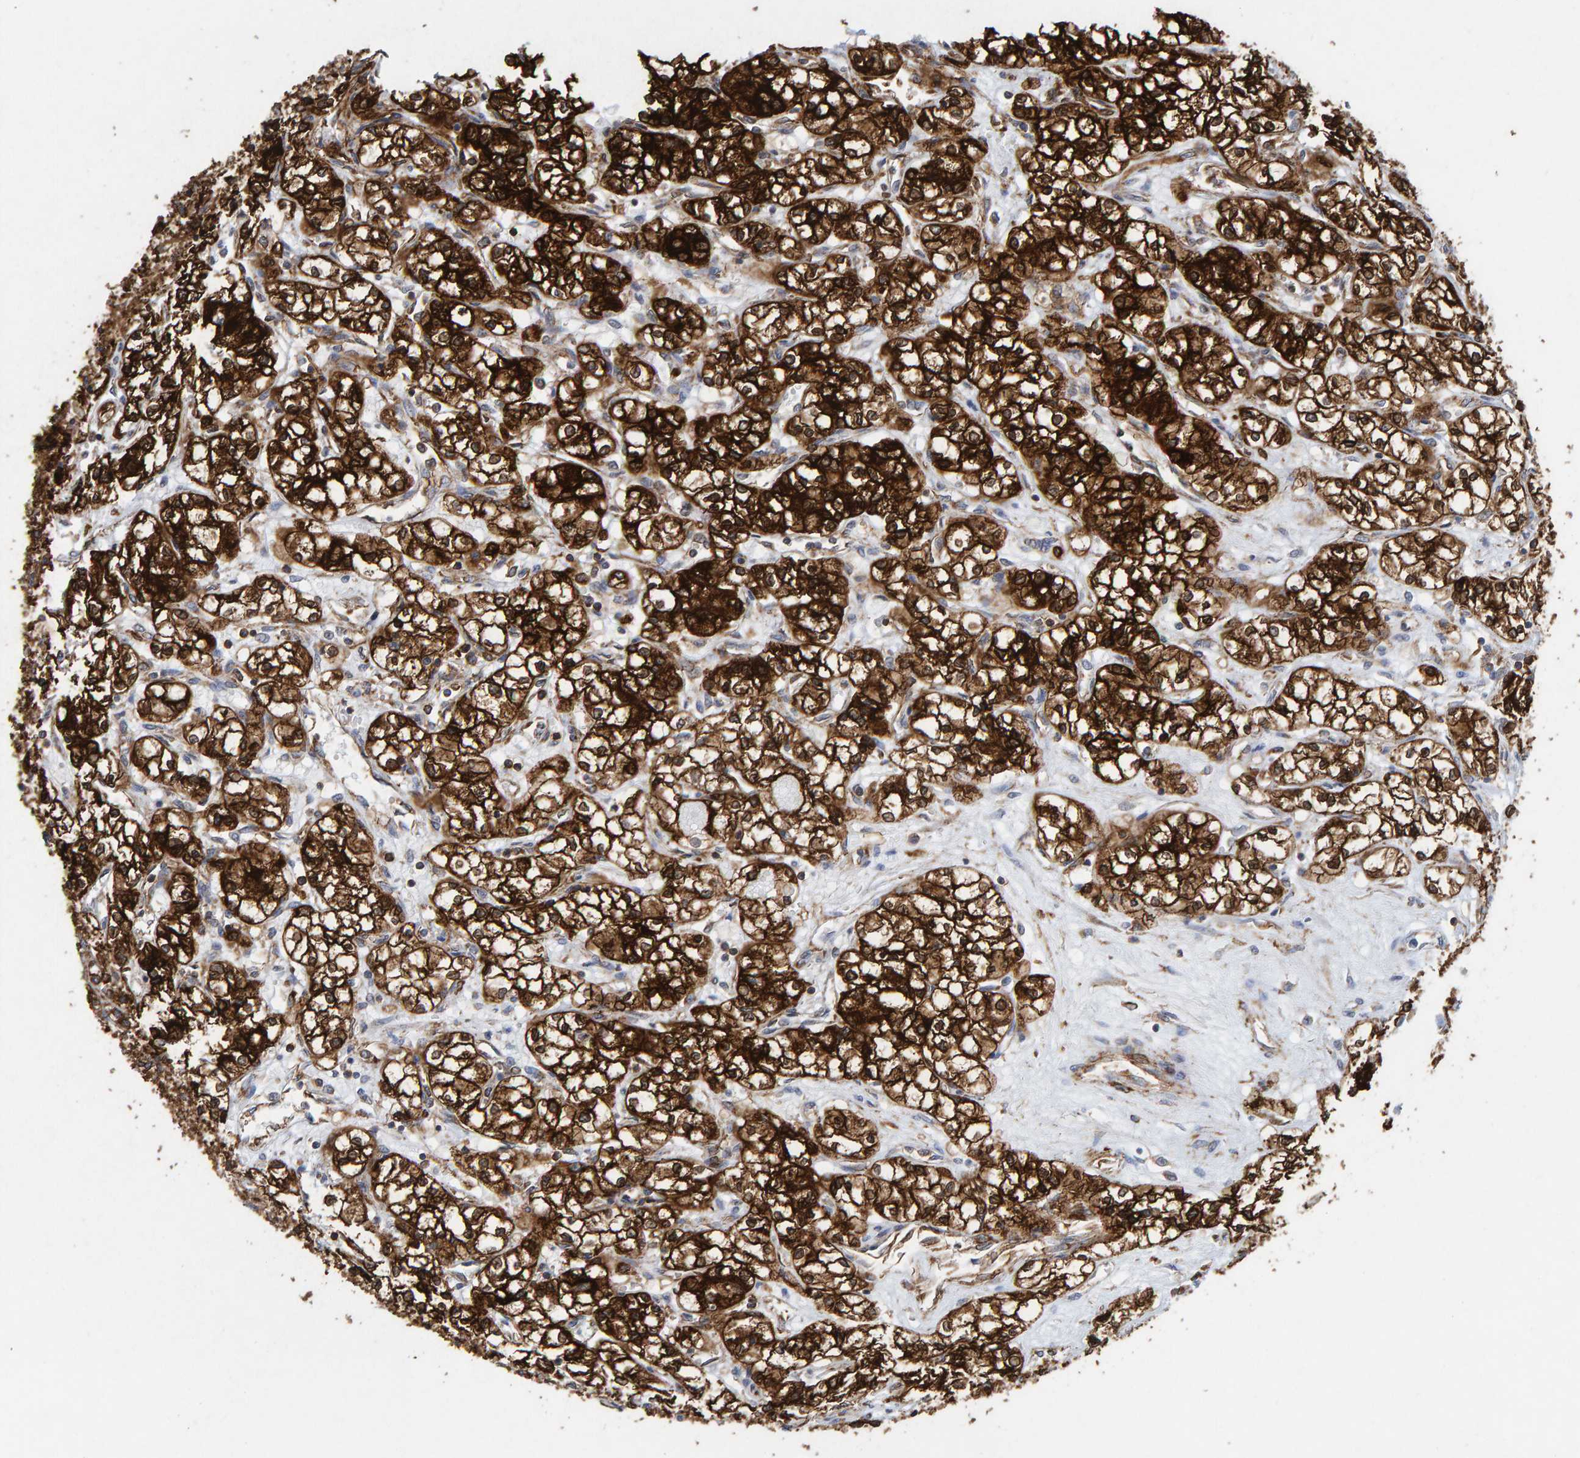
{"staining": {"intensity": "strong", "quantity": ">75%", "location": "cytoplasmic/membranous"}, "tissue": "renal cancer", "cell_type": "Tumor cells", "image_type": "cancer", "snomed": [{"axis": "morphology", "description": "Normal tissue, NOS"}, {"axis": "morphology", "description": "Adenocarcinoma, NOS"}, {"axis": "topography", "description": "Kidney"}], "caption": "Renal cancer stained with a protein marker displays strong staining in tumor cells.", "gene": "MVP", "patient": {"sex": "male", "age": 59}}